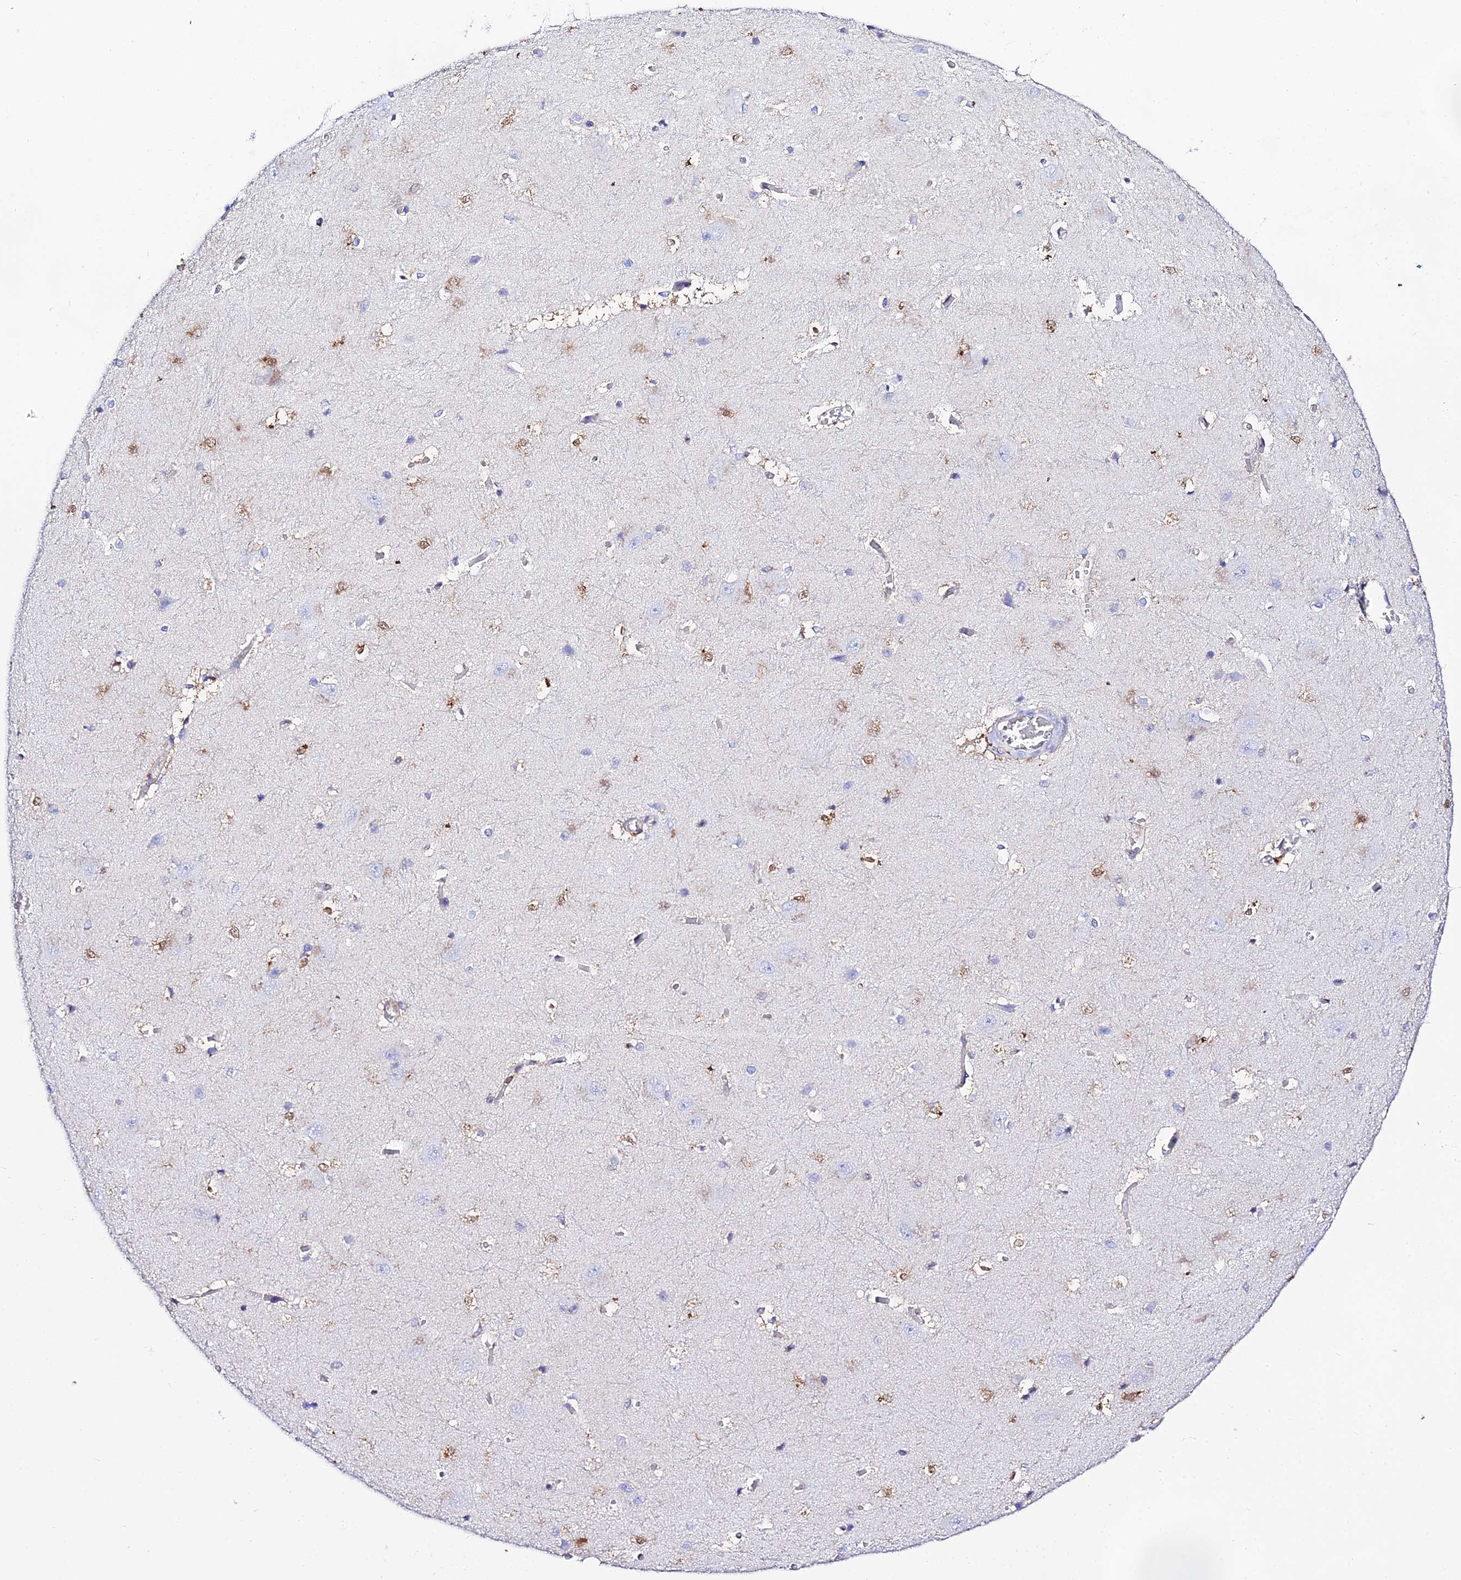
{"staining": {"intensity": "moderate", "quantity": "<25%", "location": "cytoplasmic/membranous,nuclear"}, "tissue": "caudate", "cell_type": "Glial cells", "image_type": "normal", "snomed": [{"axis": "morphology", "description": "Normal tissue, NOS"}, {"axis": "topography", "description": "Lateral ventricle wall"}], "caption": "DAB (3,3'-diaminobenzidine) immunohistochemical staining of unremarkable human caudate demonstrates moderate cytoplasmic/membranous,nuclear protein positivity in about <25% of glial cells. Nuclei are stained in blue.", "gene": "S100A16", "patient": {"sex": "male", "age": 37}}